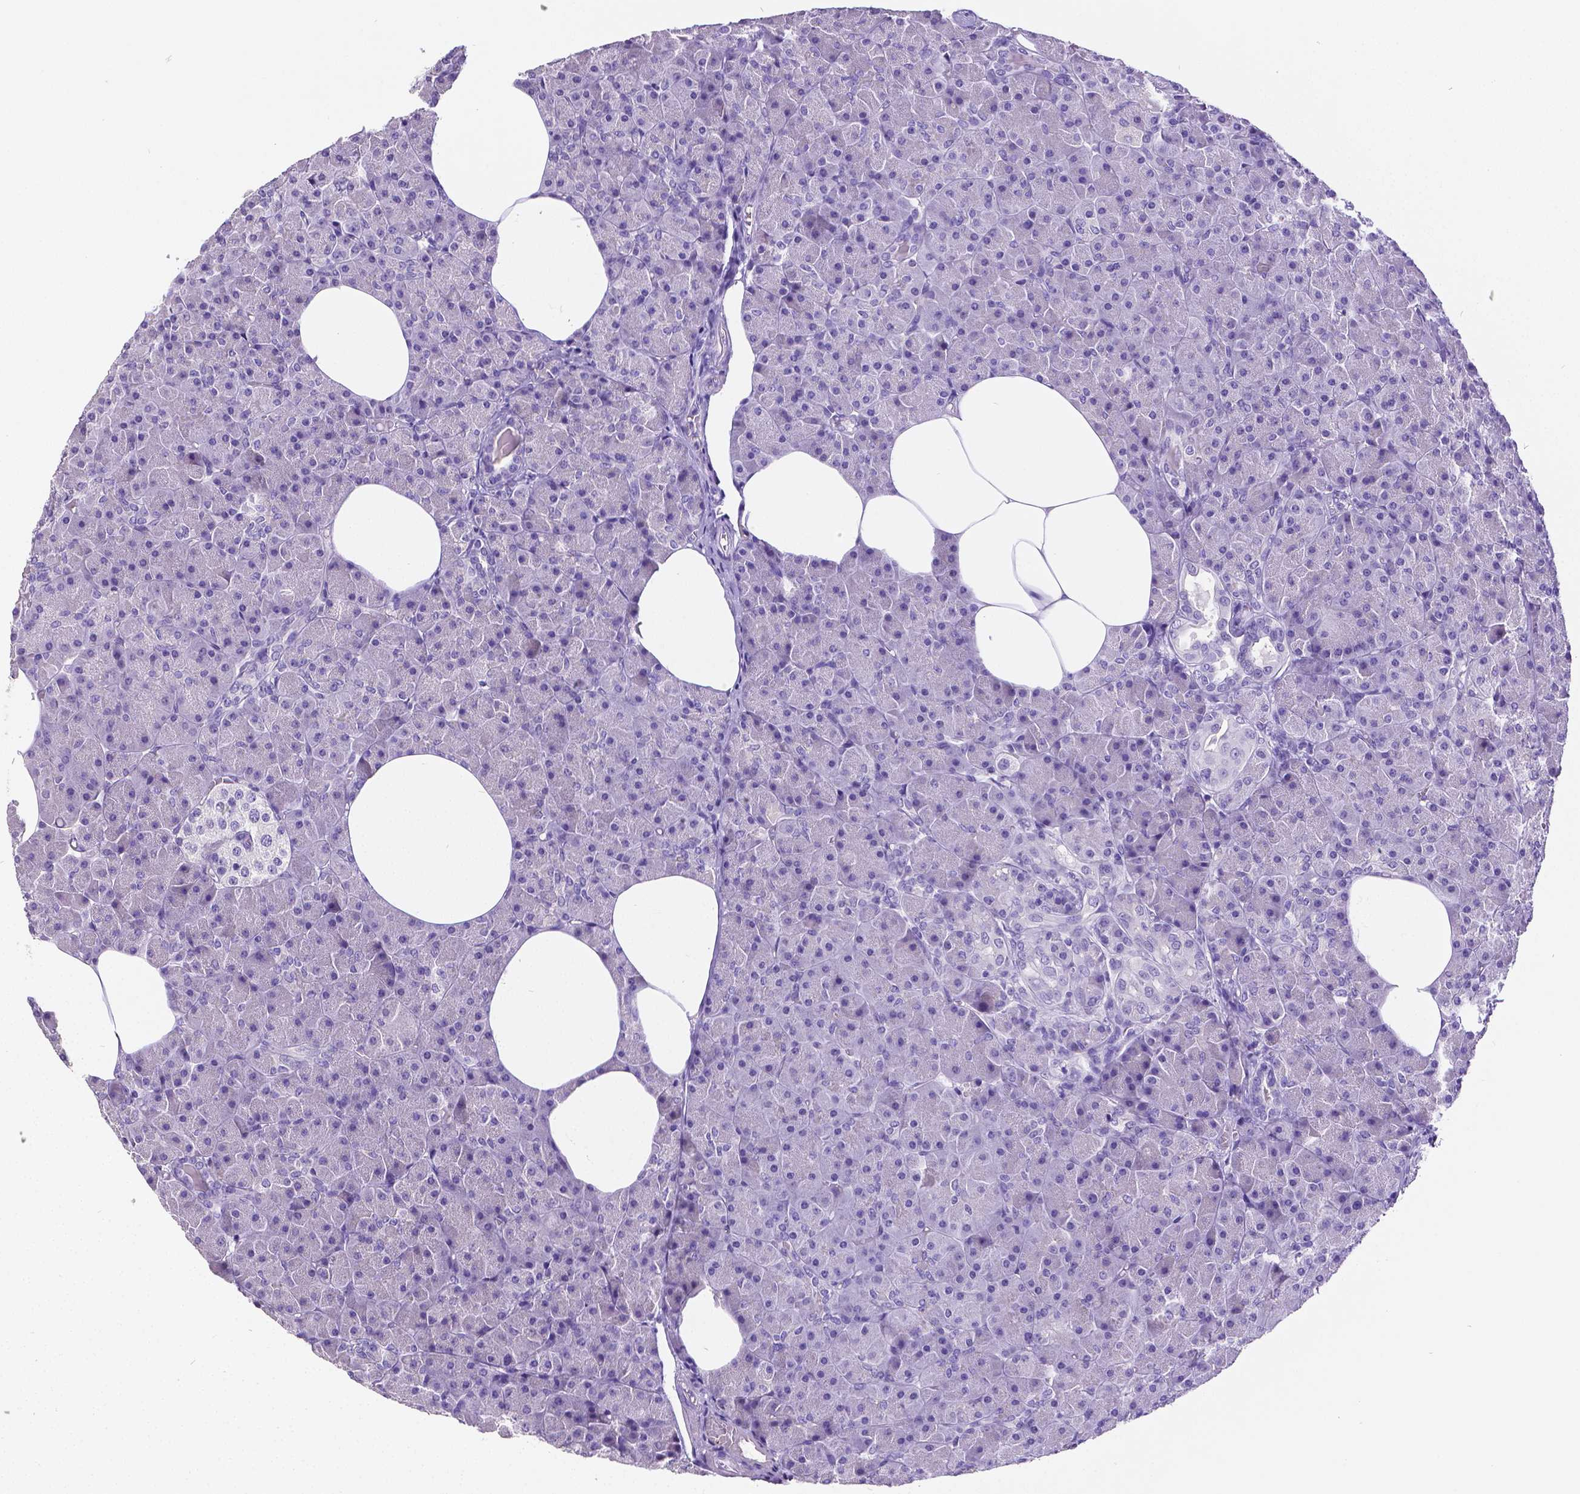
{"staining": {"intensity": "negative", "quantity": "none", "location": "none"}, "tissue": "pancreas", "cell_type": "Exocrine glandular cells", "image_type": "normal", "snomed": [{"axis": "morphology", "description": "Normal tissue, NOS"}, {"axis": "topography", "description": "Pancreas"}], "caption": "Immunohistochemistry (IHC) image of benign human pancreas stained for a protein (brown), which reveals no expression in exocrine glandular cells.", "gene": "SATB2", "patient": {"sex": "female", "age": 45}}